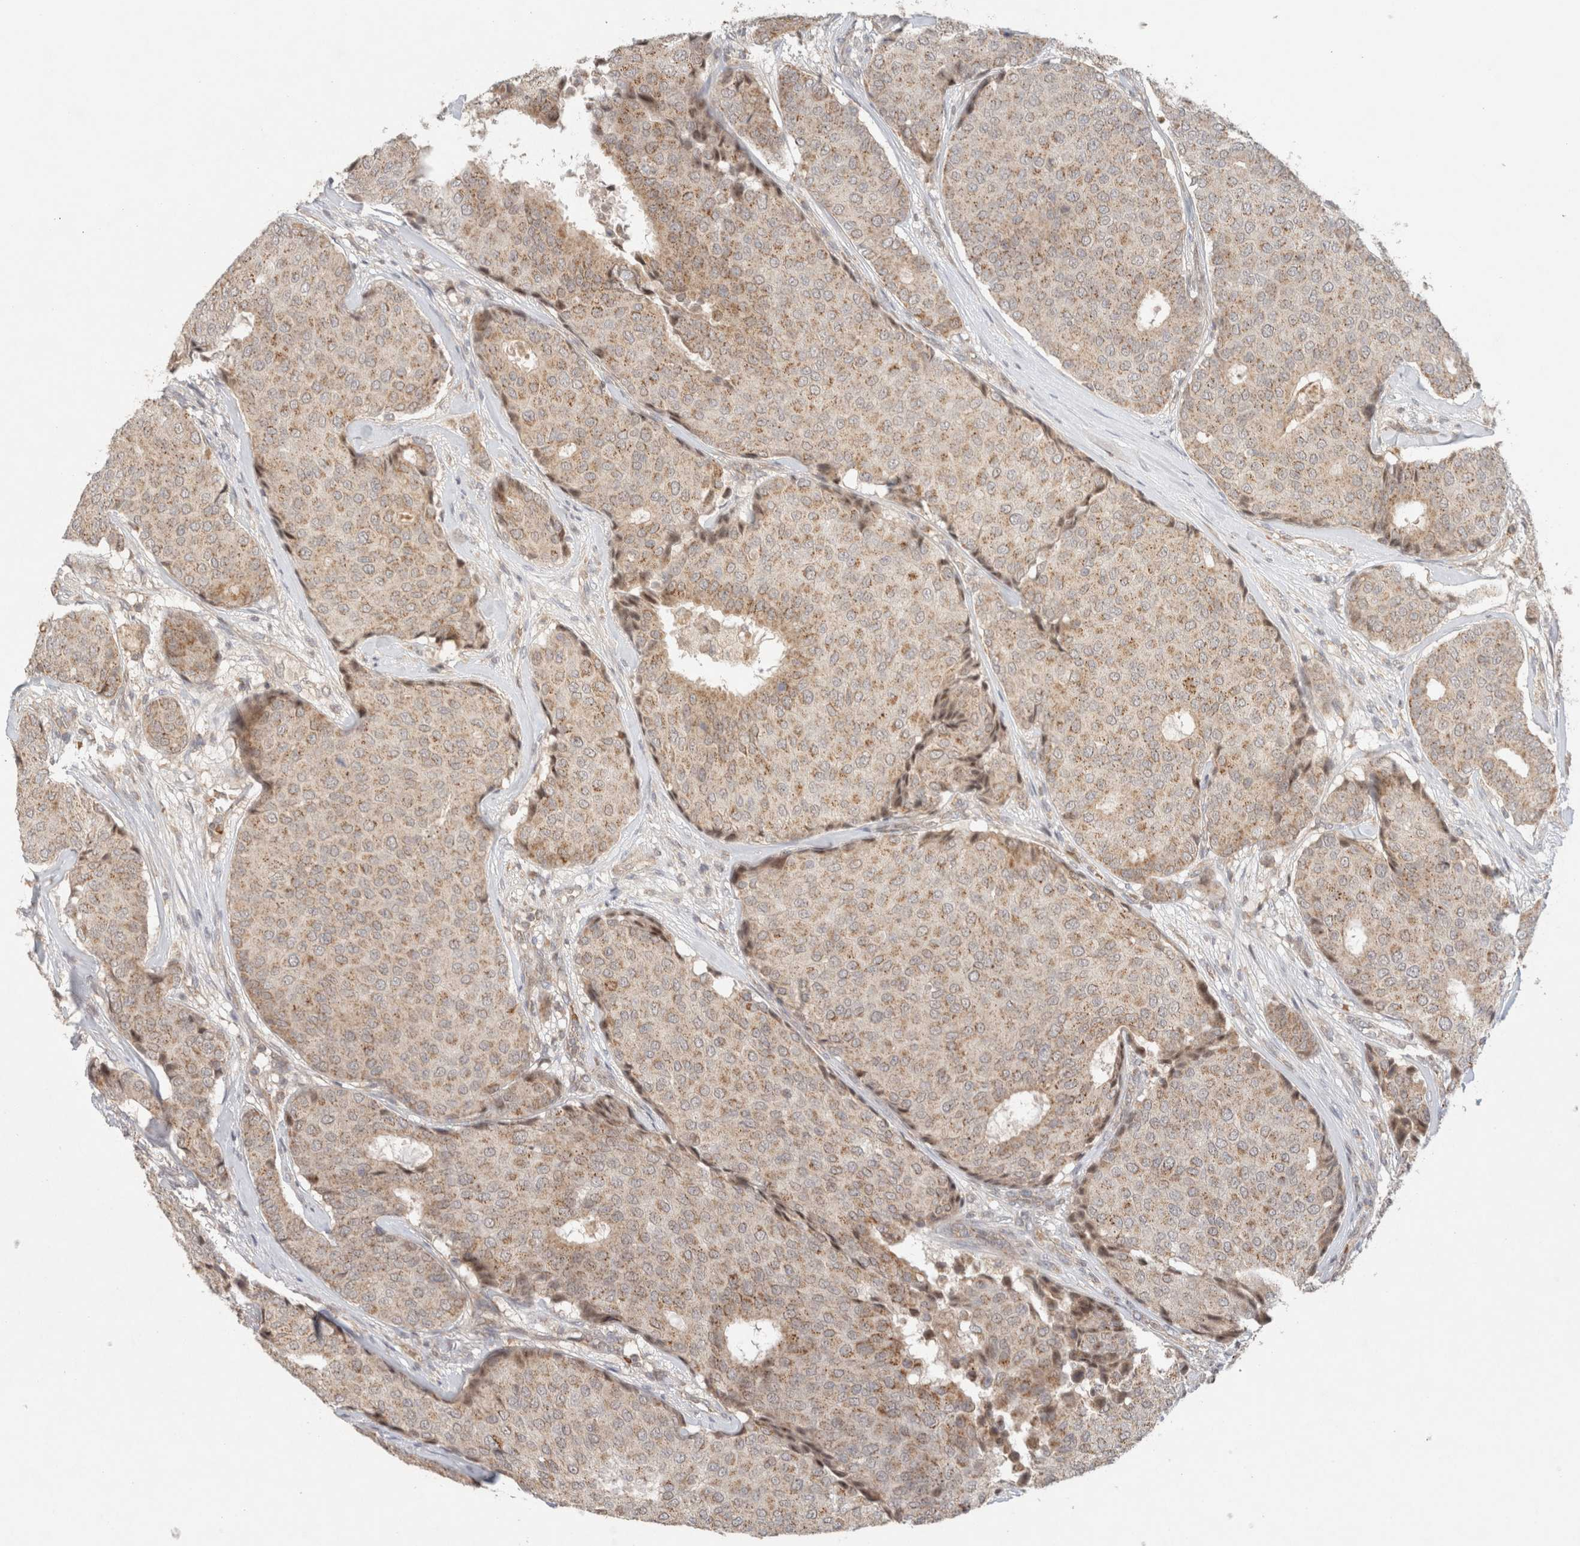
{"staining": {"intensity": "weak", "quantity": ">75%", "location": "cytoplasmic/membranous"}, "tissue": "breast cancer", "cell_type": "Tumor cells", "image_type": "cancer", "snomed": [{"axis": "morphology", "description": "Duct carcinoma"}, {"axis": "topography", "description": "Breast"}], "caption": "Protein staining reveals weak cytoplasmic/membranous positivity in about >75% of tumor cells in infiltrating ductal carcinoma (breast).", "gene": "MRM3", "patient": {"sex": "female", "age": 75}}